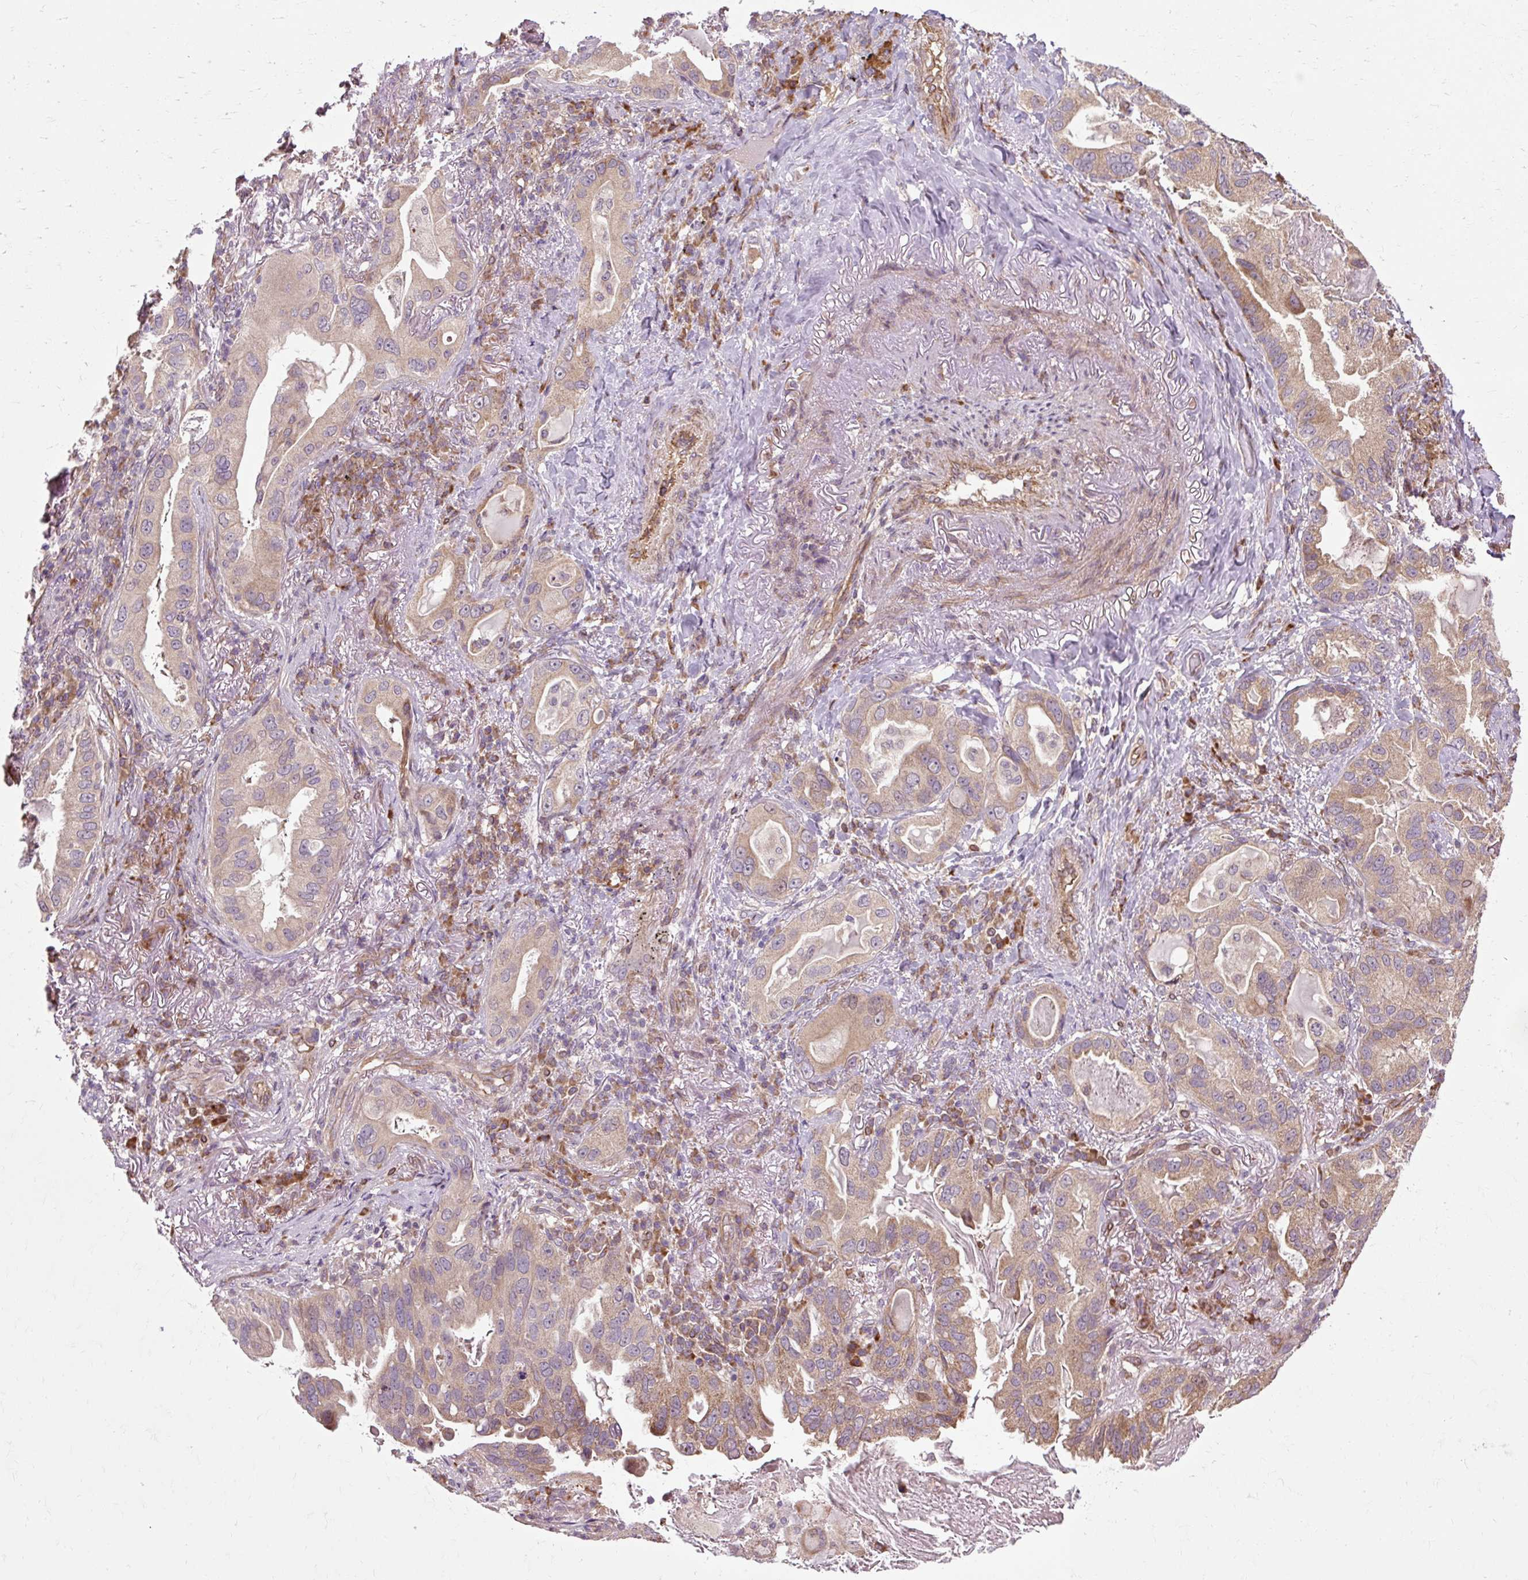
{"staining": {"intensity": "weak", "quantity": ">75%", "location": "cytoplasmic/membranous"}, "tissue": "lung cancer", "cell_type": "Tumor cells", "image_type": "cancer", "snomed": [{"axis": "morphology", "description": "Adenocarcinoma, NOS"}, {"axis": "topography", "description": "Lung"}], "caption": "The image displays immunohistochemical staining of lung cancer. There is weak cytoplasmic/membranous expression is present in approximately >75% of tumor cells. (DAB IHC with brightfield microscopy, high magnification).", "gene": "FLRT1", "patient": {"sex": "female", "age": 69}}